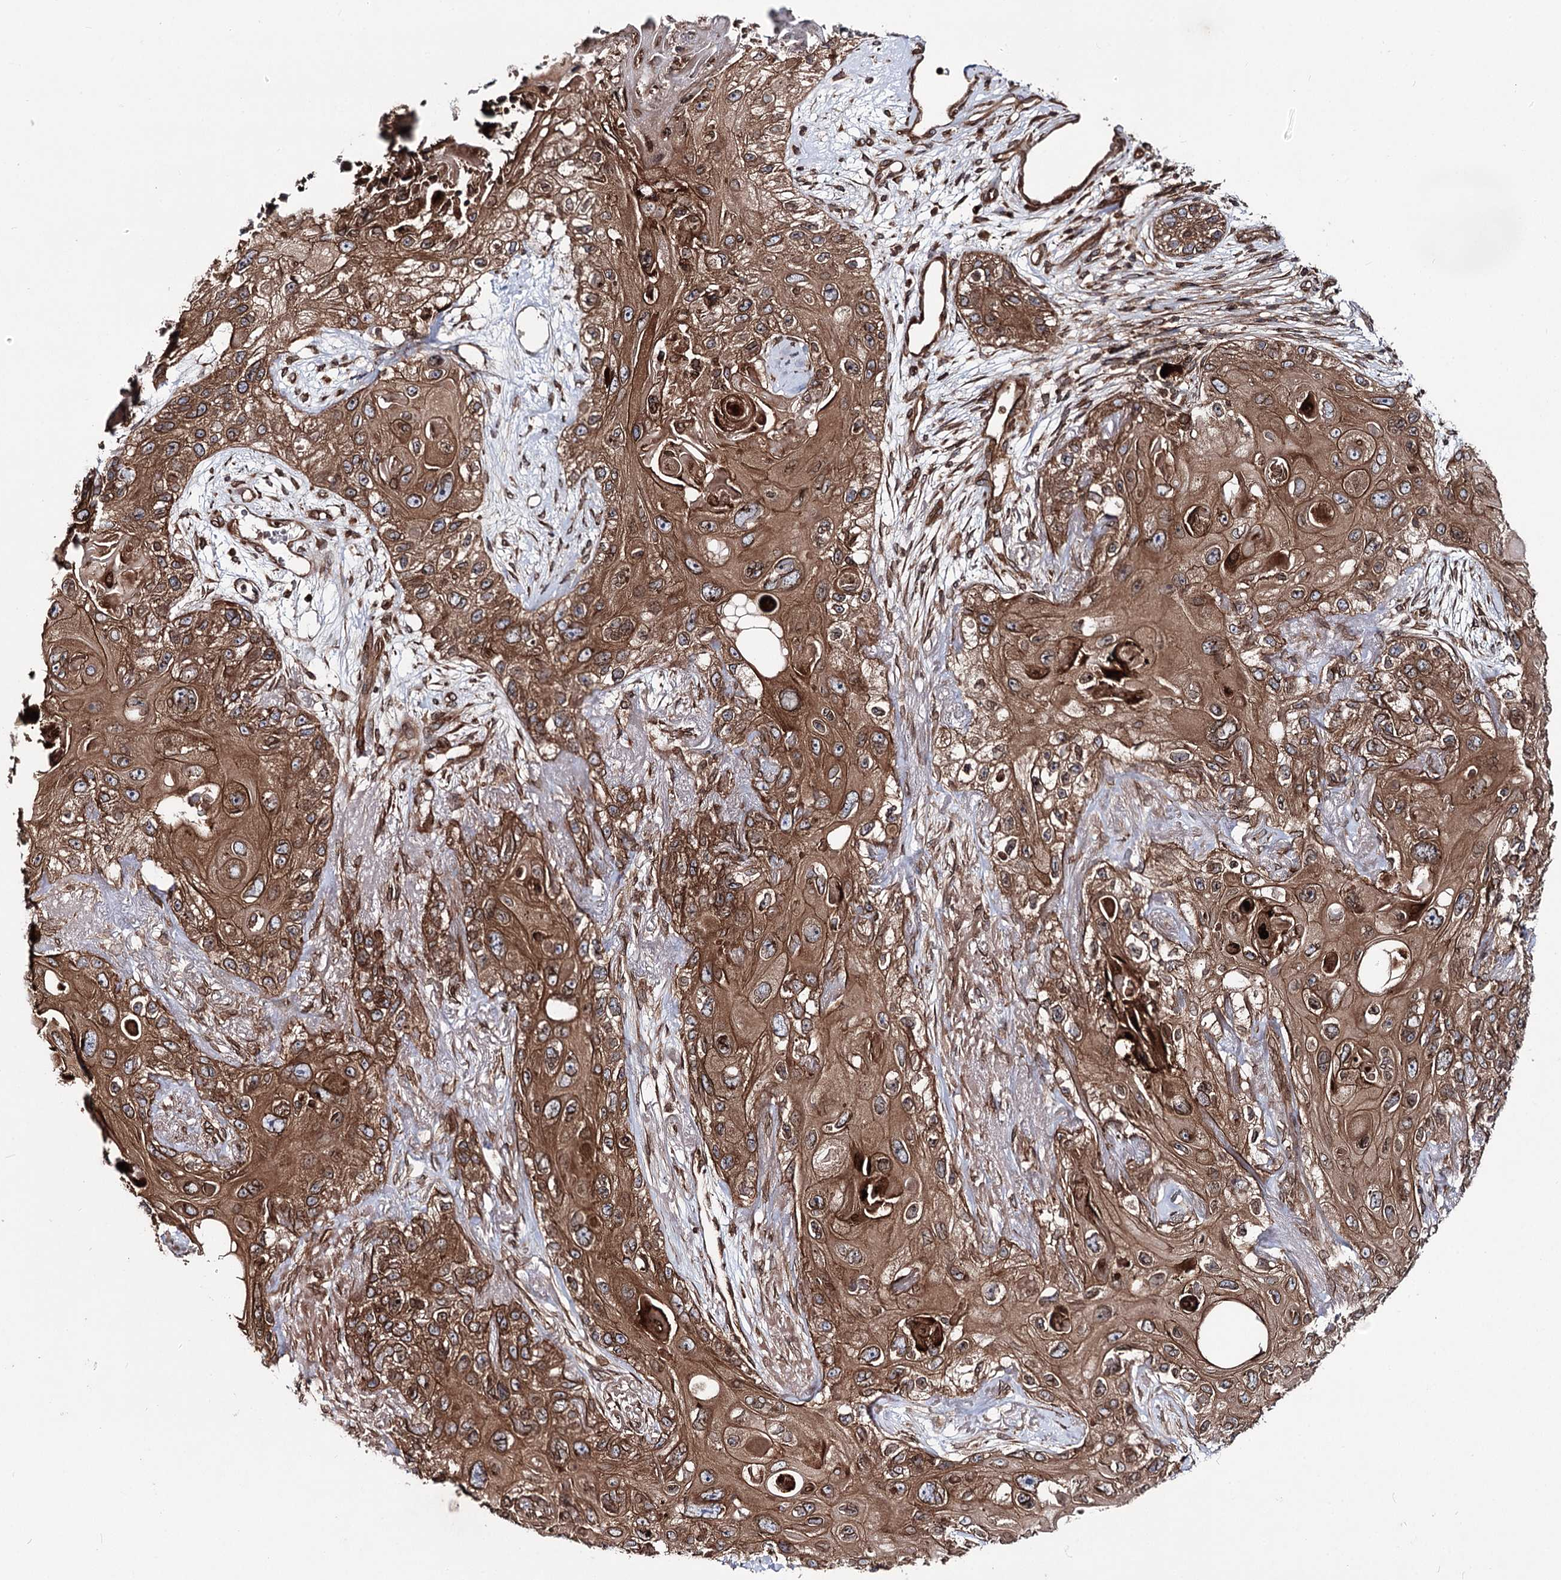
{"staining": {"intensity": "strong", "quantity": ">75%", "location": "cytoplasmic/membranous,nuclear"}, "tissue": "skin cancer", "cell_type": "Tumor cells", "image_type": "cancer", "snomed": [{"axis": "morphology", "description": "Normal tissue, NOS"}, {"axis": "morphology", "description": "Squamous cell carcinoma, NOS"}, {"axis": "topography", "description": "Skin"}], "caption": "Immunohistochemistry (IHC) staining of skin cancer (squamous cell carcinoma), which demonstrates high levels of strong cytoplasmic/membranous and nuclear expression in approximately >75% of tumor cells indicating strong cytoplasmic/membranous and nuclear protein expression. The staining was performed using DAB (brown) for protein detection and nuclei were counterstained in hematoxylin (blue).", "gene": "FGFR1OP2", "patient": {"sex": "male", "age": 72}}